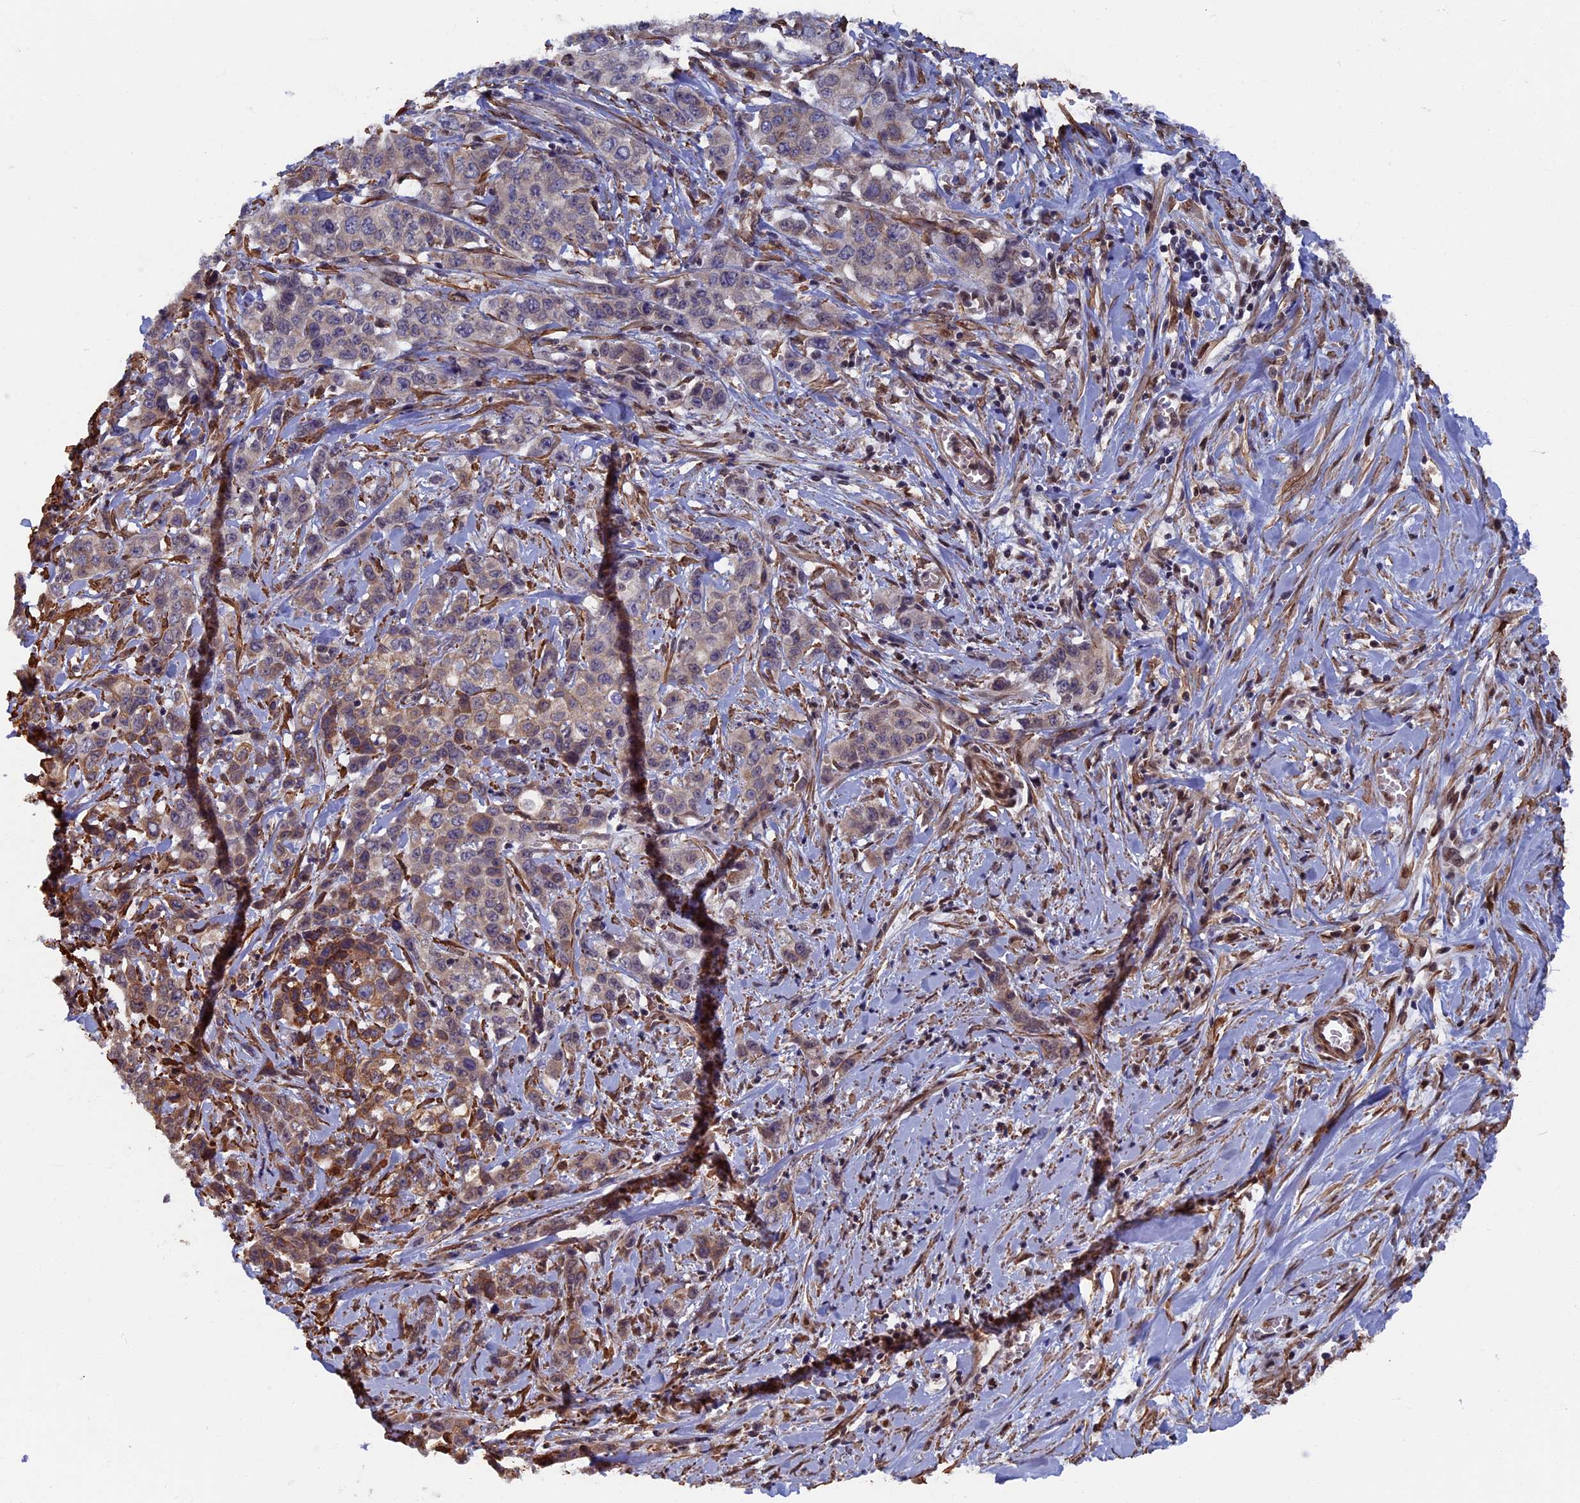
{"staining": {"intensity": "weak", "quantity": "25%-75%", "location": "cytoplasmic/membranous"}, "tissue": "stomach cancer", "cell_type": "Tumor cells", "image_type": "cancer", "snomed": [{"axis": "morphology", "description": "Adenocarcinoma, NOS"}, {"axis": "topography", "description": "Stomach, upper"}], "caption": "DAB (3,3'-diaminobenzidine) immunohistochemical staining of human stomach cancer exhibits weak cytoplasmic/membranous protein expression in about 25%-75% of tumor cells.", "gene": "CTDP1", "patient": {"sex": "male", "age": 62}}